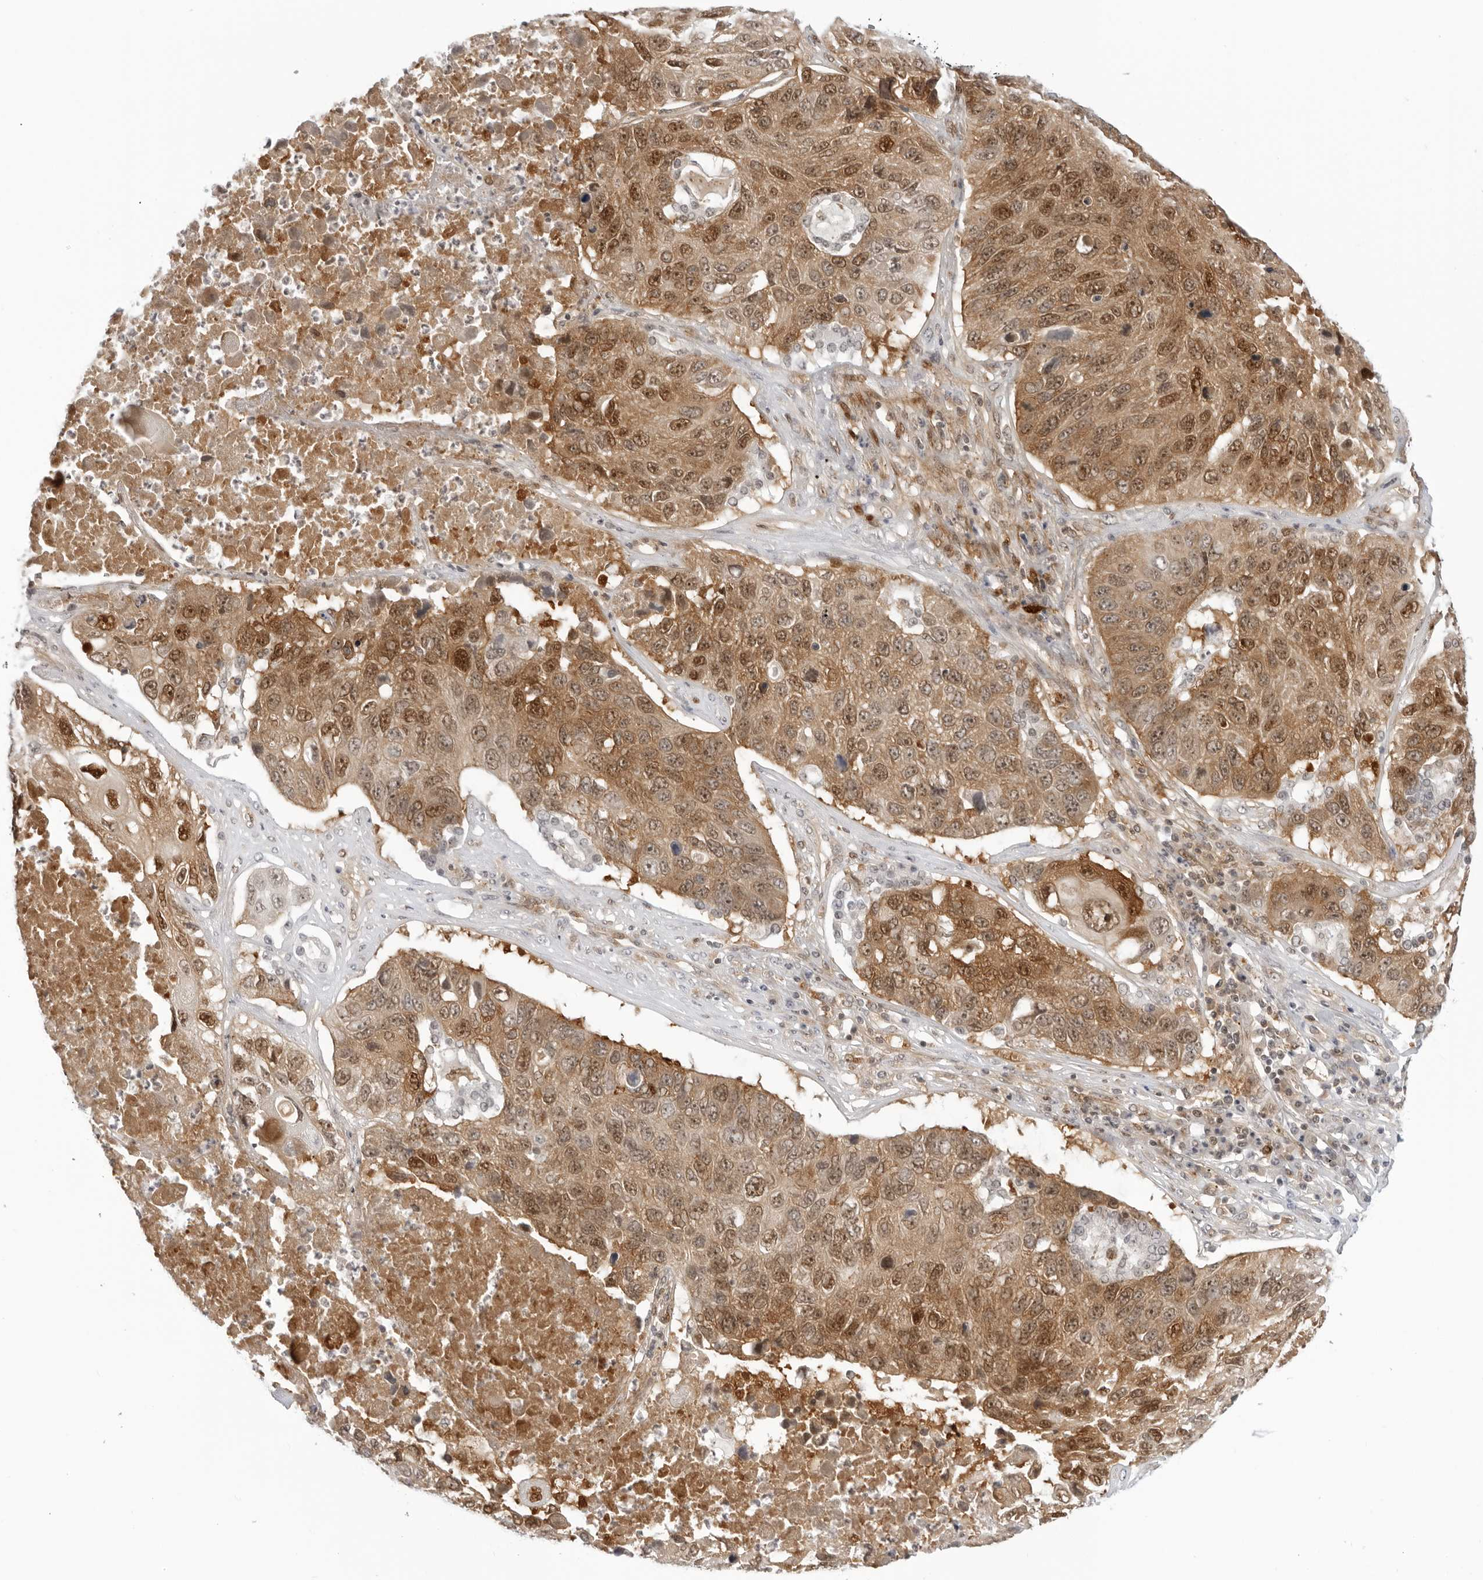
{"staining": {"intensity": "moderate", "quantity": ">75%", "location": "cytoplasmic/membranous,nuclear"}, "tissue": "lung cancer", "cell_type": "Tumor cells", "image_type": "cancer", "snomed": [{"axis": "morphology", "description": "Squamous cell carcinoma, NOS"}, {"axis": "topography", "description": "Lung"}], "caption": "Moderate cytoplasmic/membranous and nuclear positivity for a protein is seen in approximately >75% of tumor cells of lung cancer using immunohistochemistry.", "gene": "SUGCT", "patient": {"sex": "male", "age": 61}}